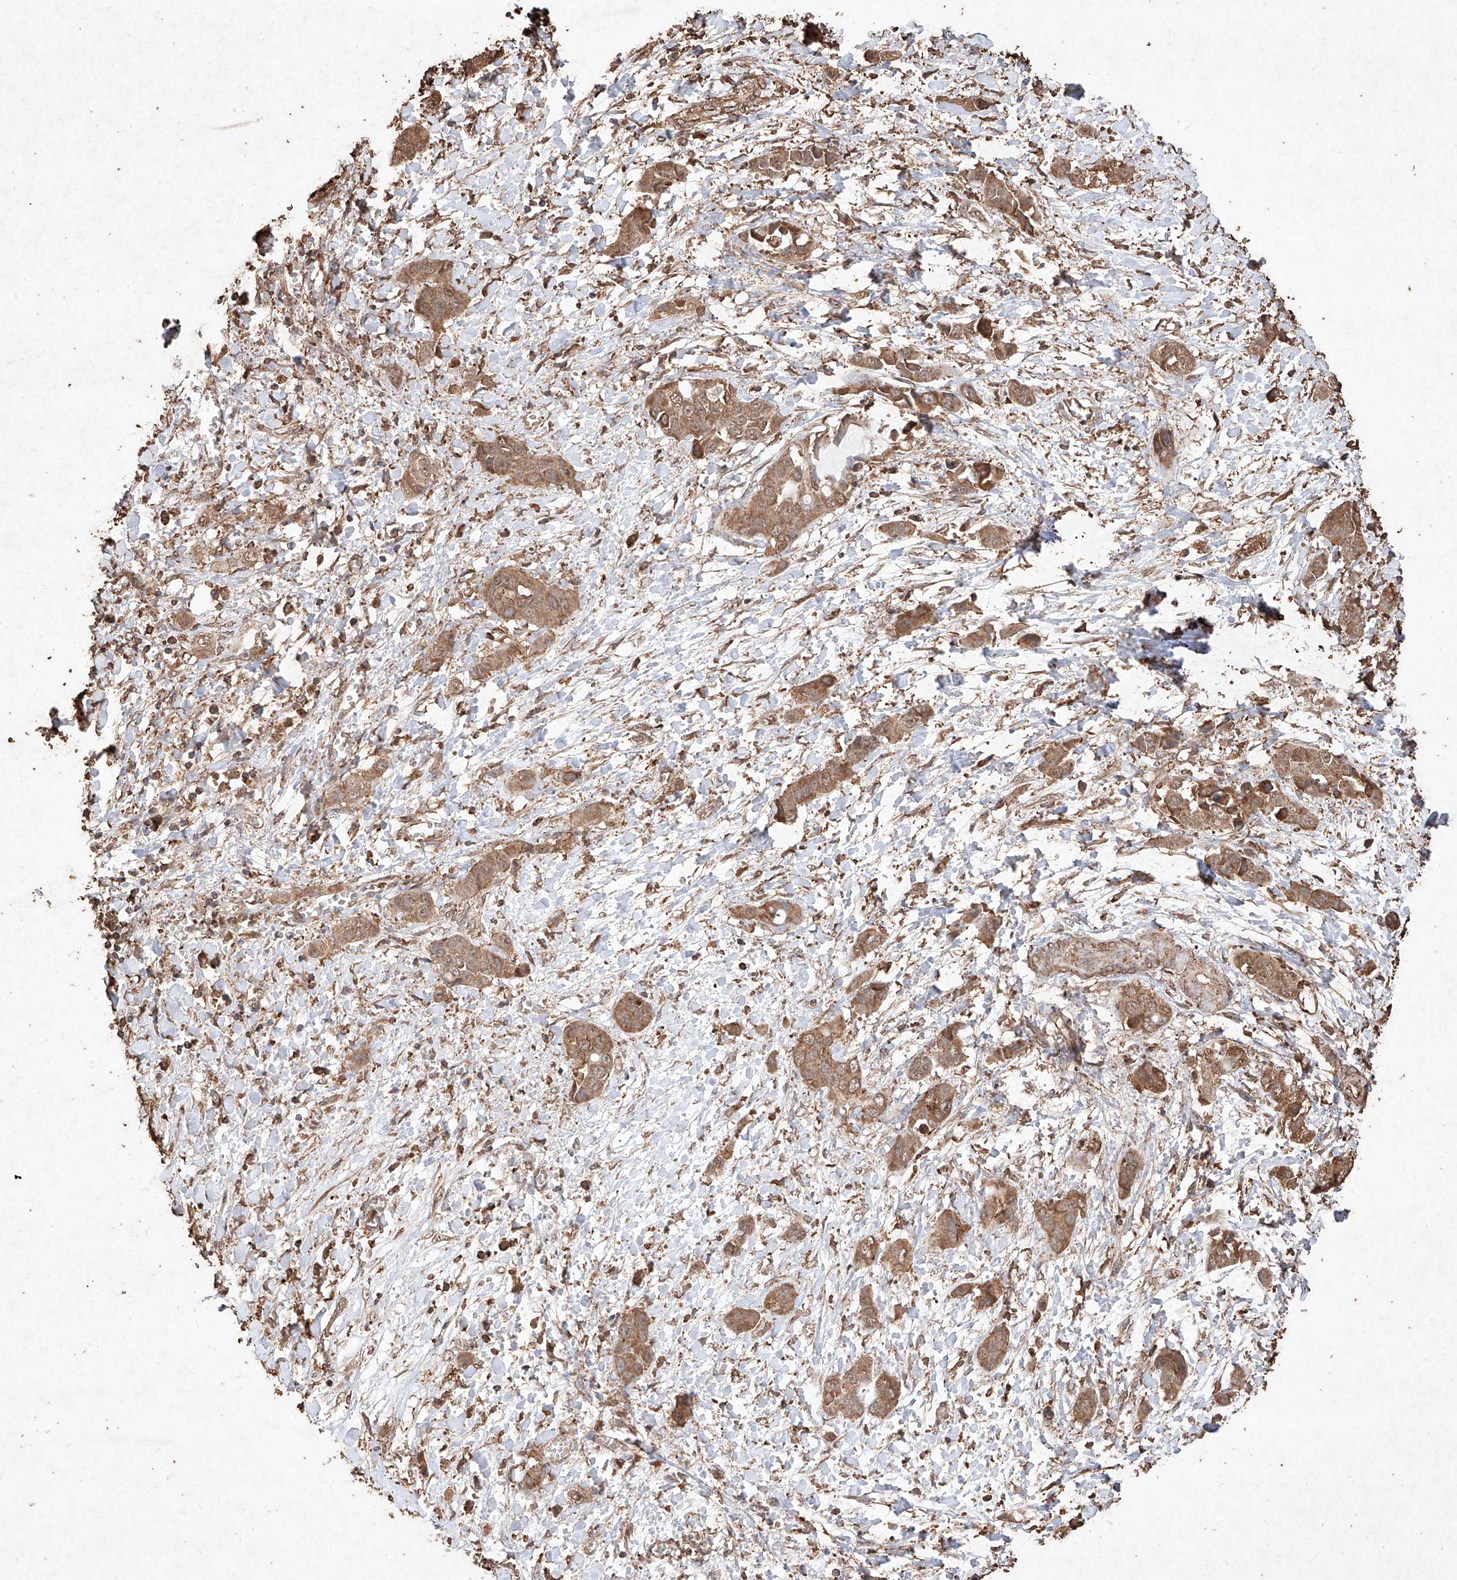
{"staining": {"intensity": "moderate", "quantity": ">75%", "location": "cytoplasmic/membranous"}, "tissue": "liver cancer", "cell_type": "Tumor cells", "image_type": "cancer", "snomed": [{"axis": "morphology", "description": "Cholangiocarcinoma"}, {"axis": "topography", "description": "Liver"}], "caption": "Immunohistochemistry of liver cancer (cholangiocarcinoma) exhibits medium levels of moderate cytoplasmic/membranous staining in about >75% of tumor cells.", "gene": "M6PR", "patient": {"sex": "female", "age": 52}}